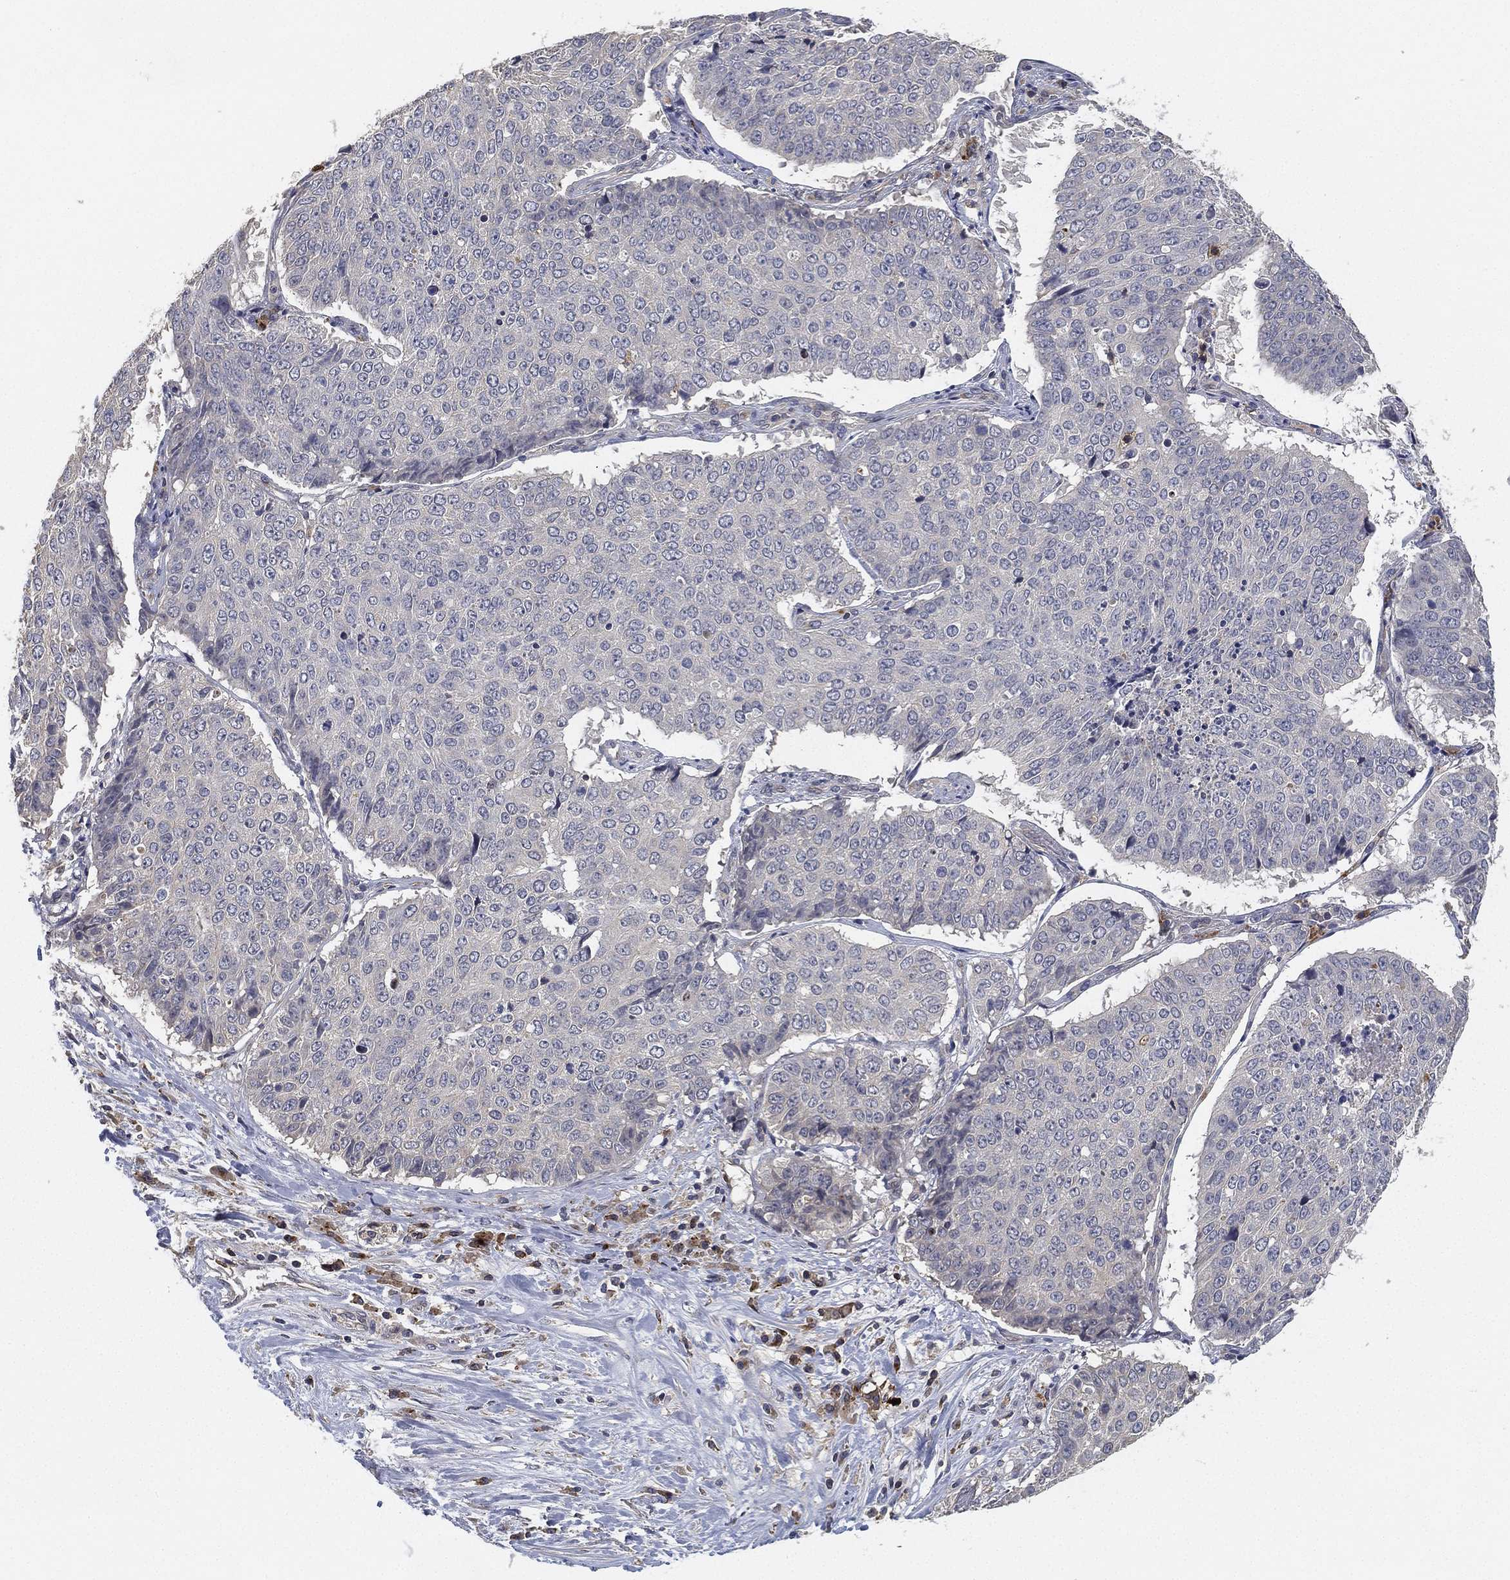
{"staining": {"intensity": "negative", "quantity": "none", "location": "none"}, "tissue": "lung cancer", "cell_type": "Tumor cells", "image_type": "cancer", "snomed": [{"axis": "morphology", "description": "Normal tissue, NOS"}, {"axis": "morphology", "description": "Squamous cell carcinoma, NOS"}, {"axis": "topography", "description": "Bronchus"}, {"axis": "topography", "description": "Lung"}], "caption": "DAB immunohistochemical staining of human lung cancer (squamous cell carcinoma) shows no significant expression in tumor cells. The staining was performed using DAB to visualize the protein expression in brown, while the nuclei were stained in blue with hematoxylin (Magnification: 20x).", "gene": "CFAP251", "patient": {"sex": "male", "age": 64}}